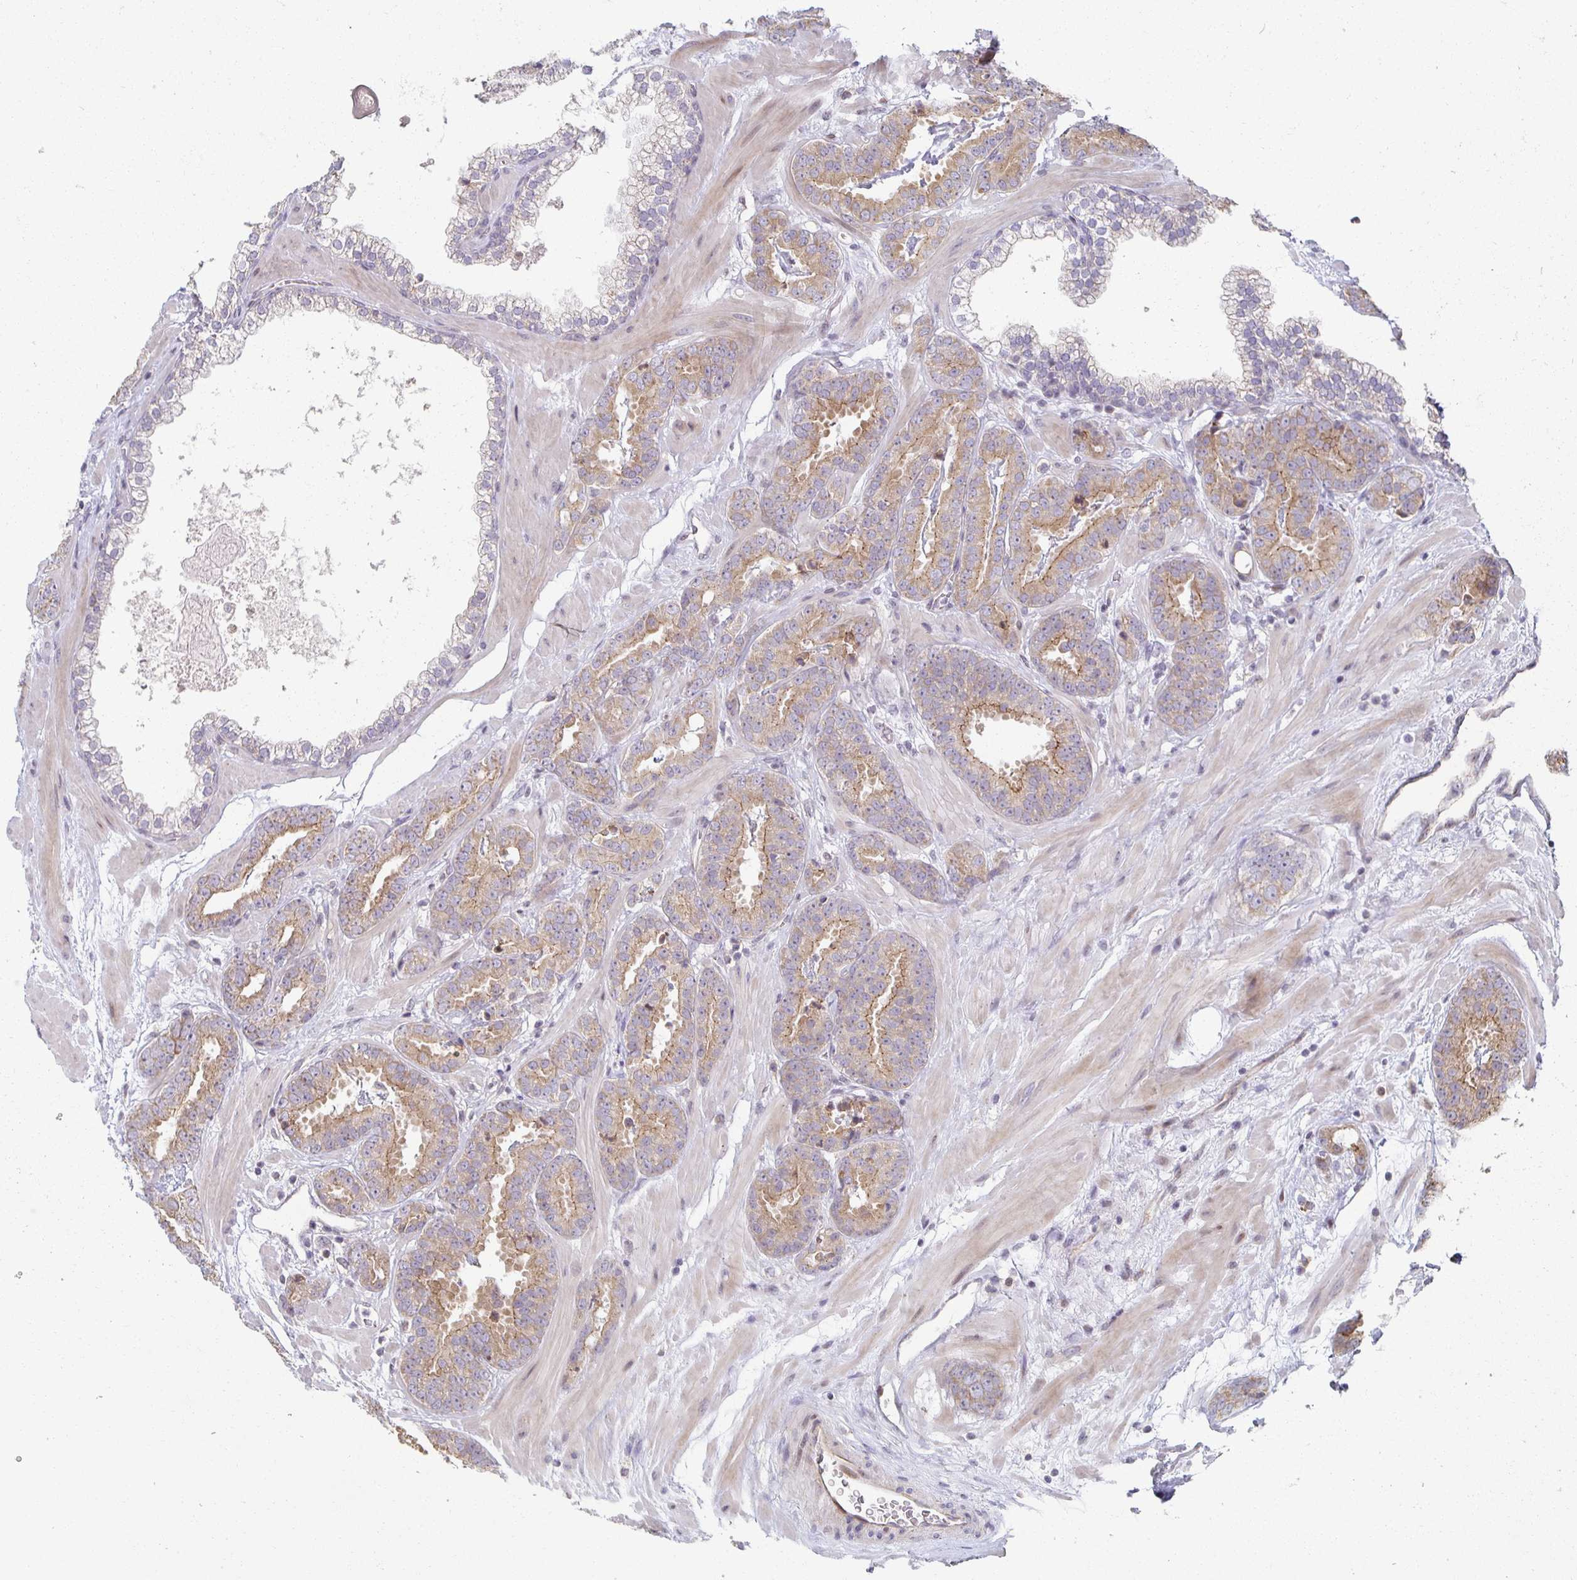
{"staining": {"intensity": "moderate", "quantity": ">75%", "location": "cytoplasmic/membranous"}, "tissue": "prostate cancer", "cell_type": "Tumor cells", "image_type": "cancer", "snomed": [{"axis": "morphology", "description": "Adenocarcinoma, Low grade"}, {"axis": "topography", "description": "Prostate"}], "caption": "Prostate low-grade adenocarcinoma stained with immunohistochemistry (IHC) exhibits moderate cytoplasmic/membranous staining in about >75% of tumor cells. (Stains: DAB in brown, nuclei in blue, Microscopy: brightfield microscopy at high magnification).", "gene": "HCFC1R1", "patient": {"sex": "male", "age": 62}}